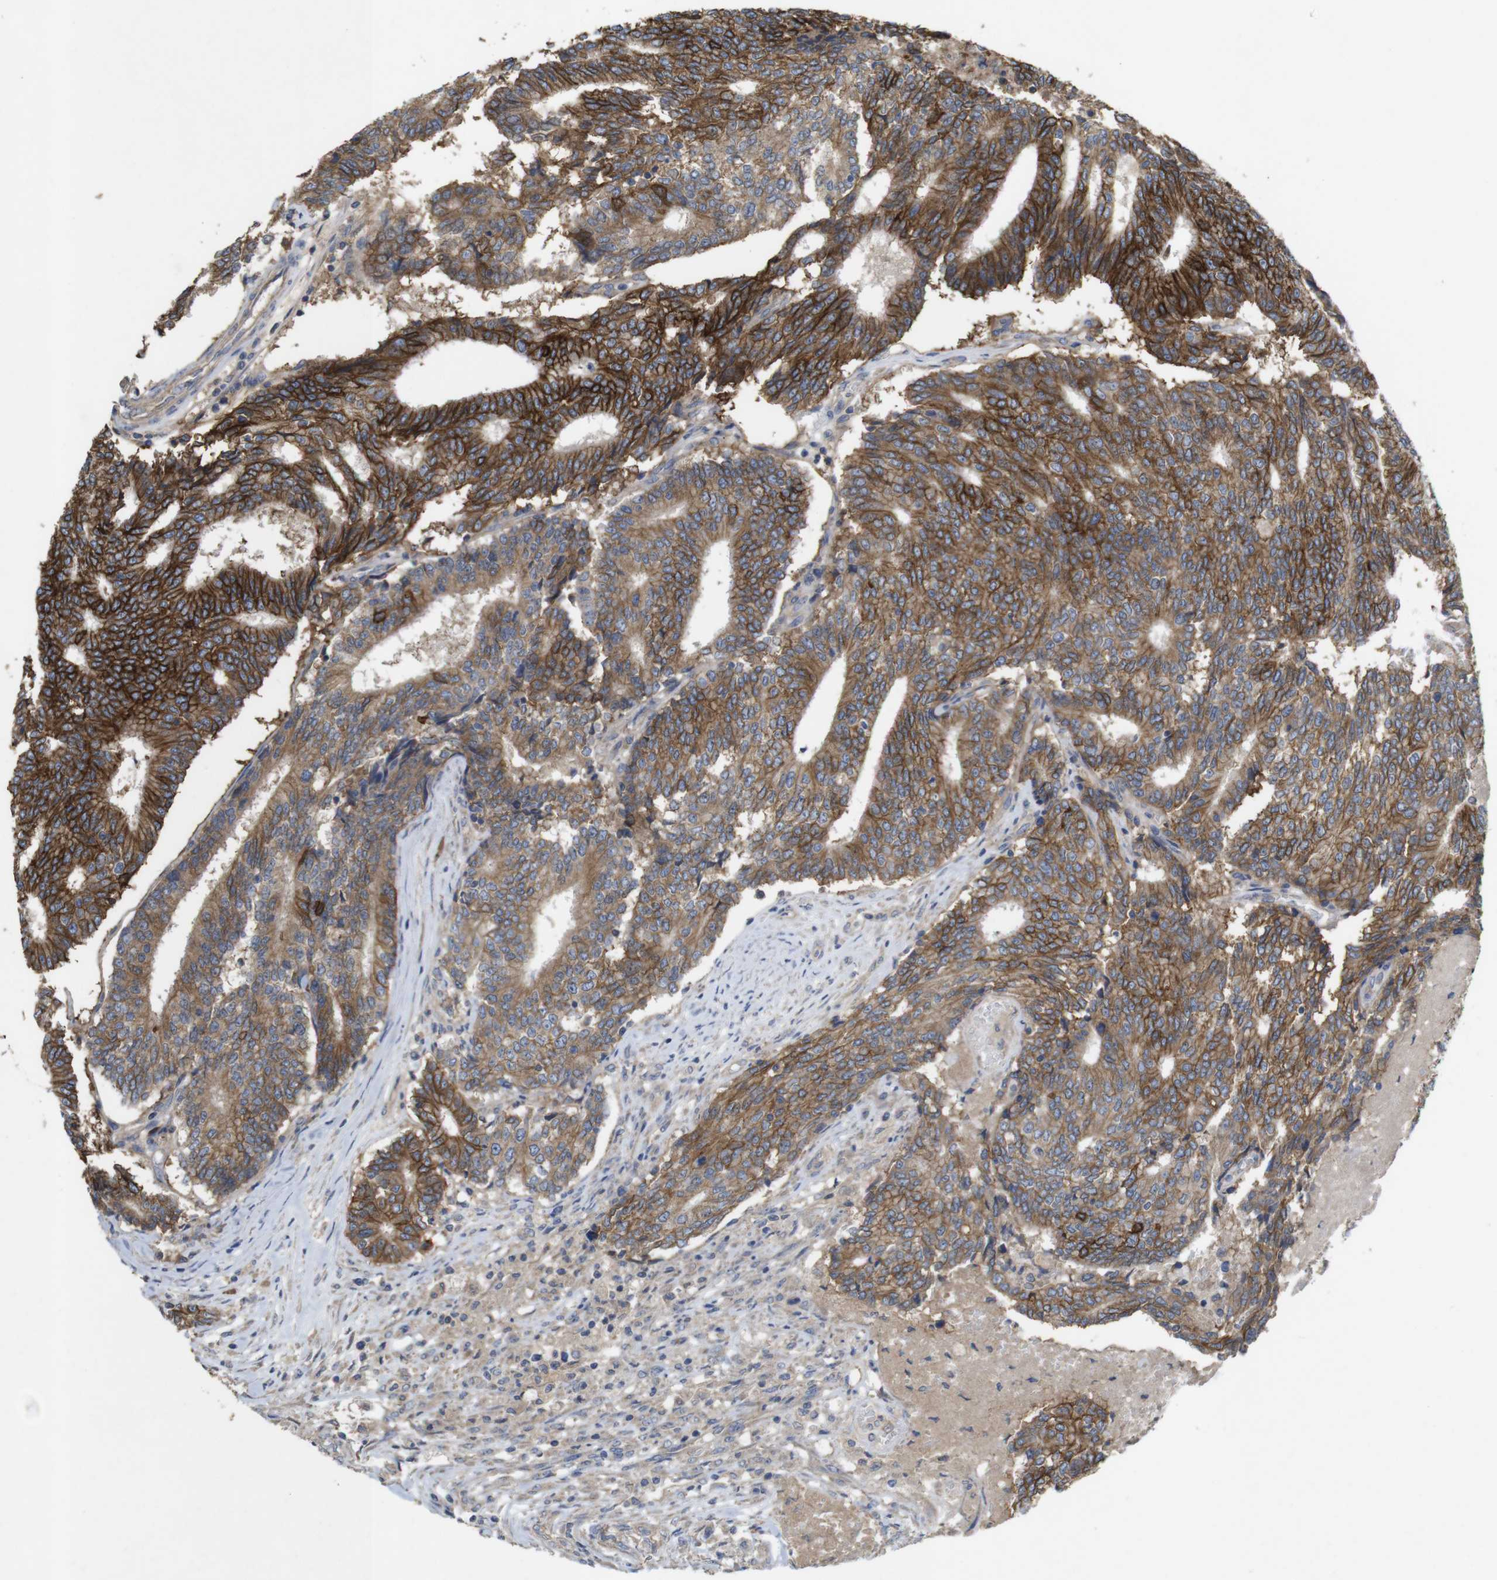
{"staining": {"intensity": "strong", "quantity": "25%-75%", "location": "cytoplasmic/membranous"}, "tissue": "prostate cancer", "cell_type": "Tumor cells", "image_type": "cancer", "snomed": [{"axis": "morphology", "description": "Normal tissue, NOS"}, {"axis": "morphology", "description": "Adenocarcinoma, High grade"}, {"axis": "topography", "description": "Prostate"}, {"axis": "topography", "description": "Seminal veicle"}], "caption": "Protein analysis of adenocarcinoma (high-grade) (prostate) tissue displays strong cytoplasmic/membranous positivity in about 25%-75% of tumor cells.", "gene": "KCNS3", "patient": {"sex": "male", "age": 55}}